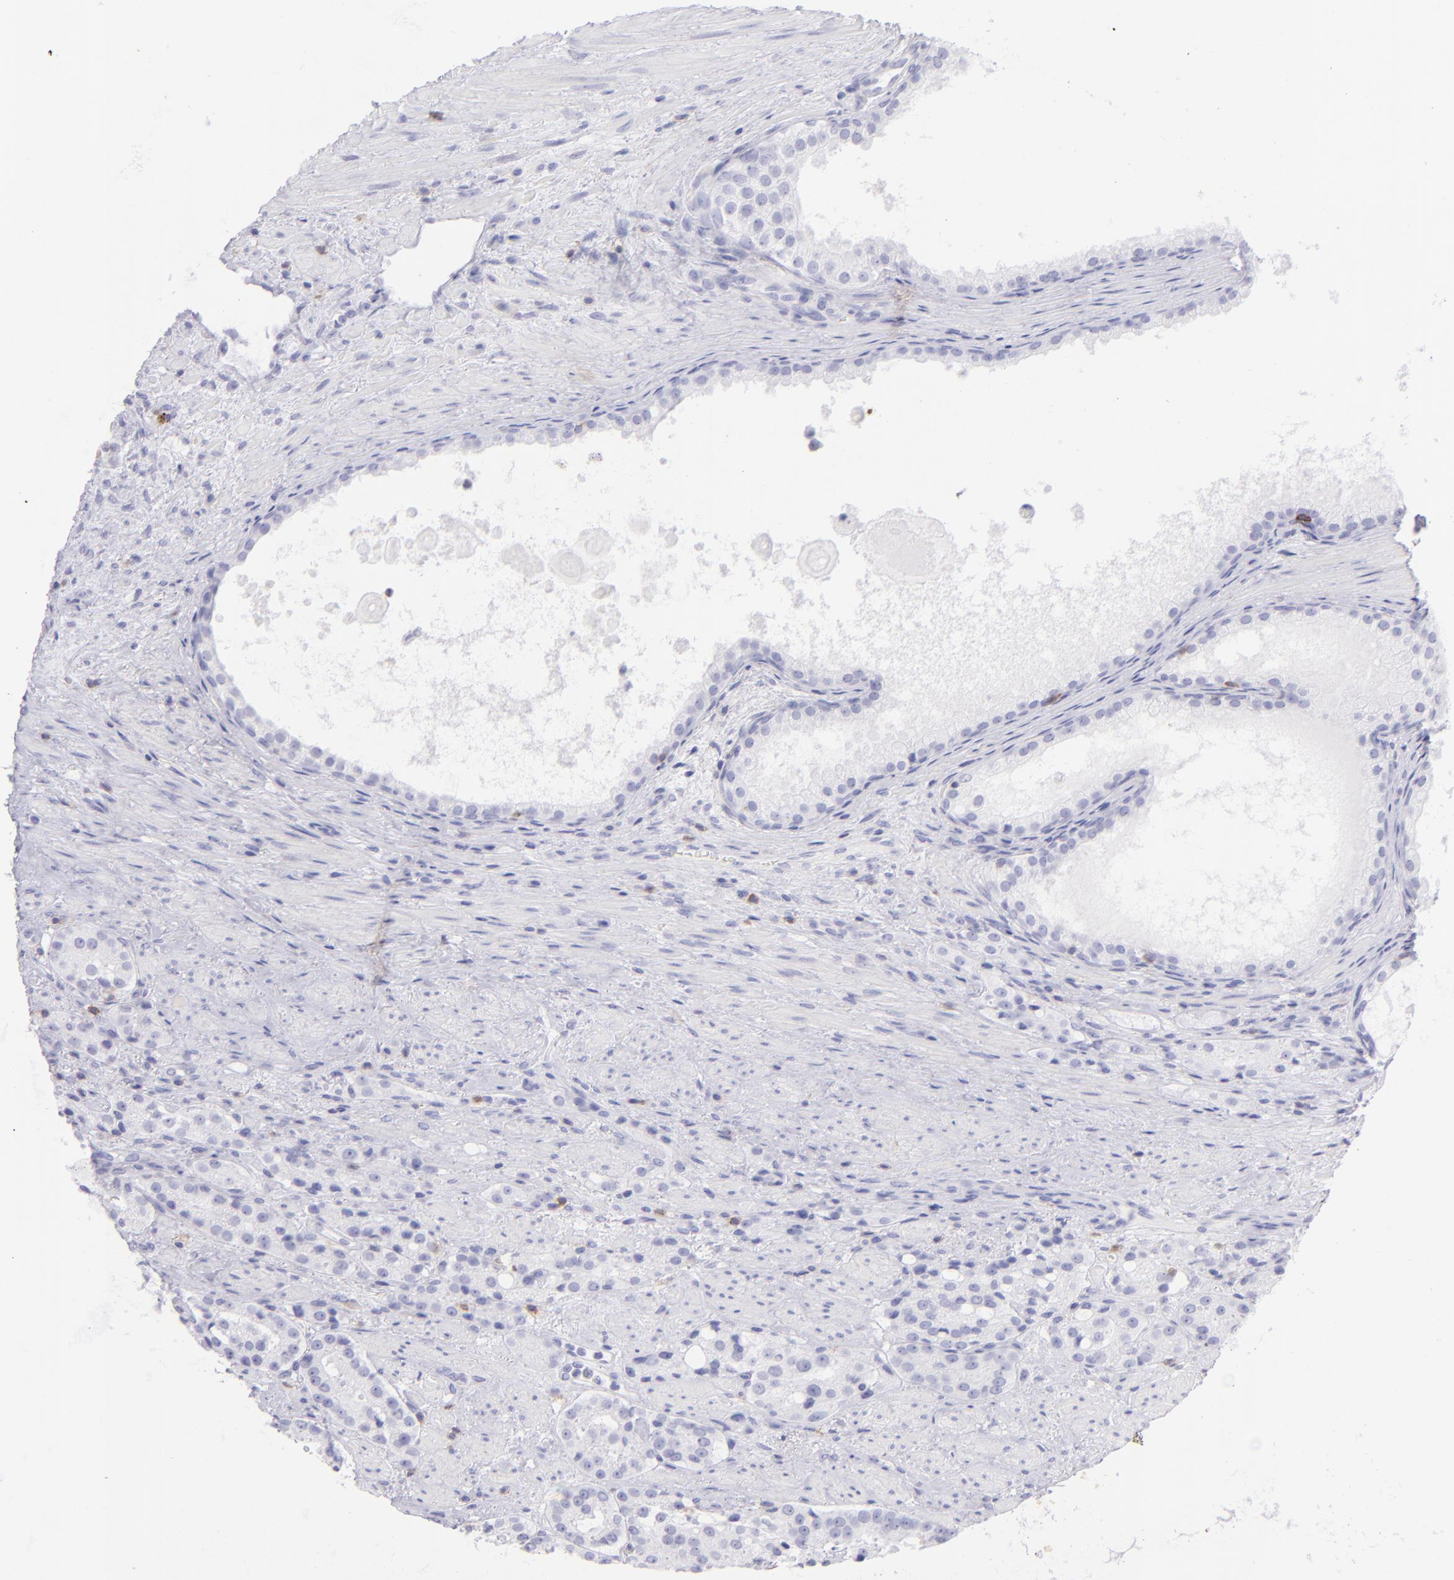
{"staining": {"intensity": "negative", "quantity": "none", "location": "none"}, "tissue": "prostate cancer", "cell_type": "Tumor cells", "image_type": "cancer", "snomed": [{"axis": "morphology", "description": "Adenocarcinoma, High grade"}, {"axis": "topography", "description": "Prostate"}], "caption": "Image shows no significant protein expression in tumor cells of high-grade adenocarcinoma (prostate). The staining is performed using DAB brown chromogen with nuclei counter-stained in using hematoxylin.", "gene": "CD69", "patient": {"sex": "male", "age": 72}}